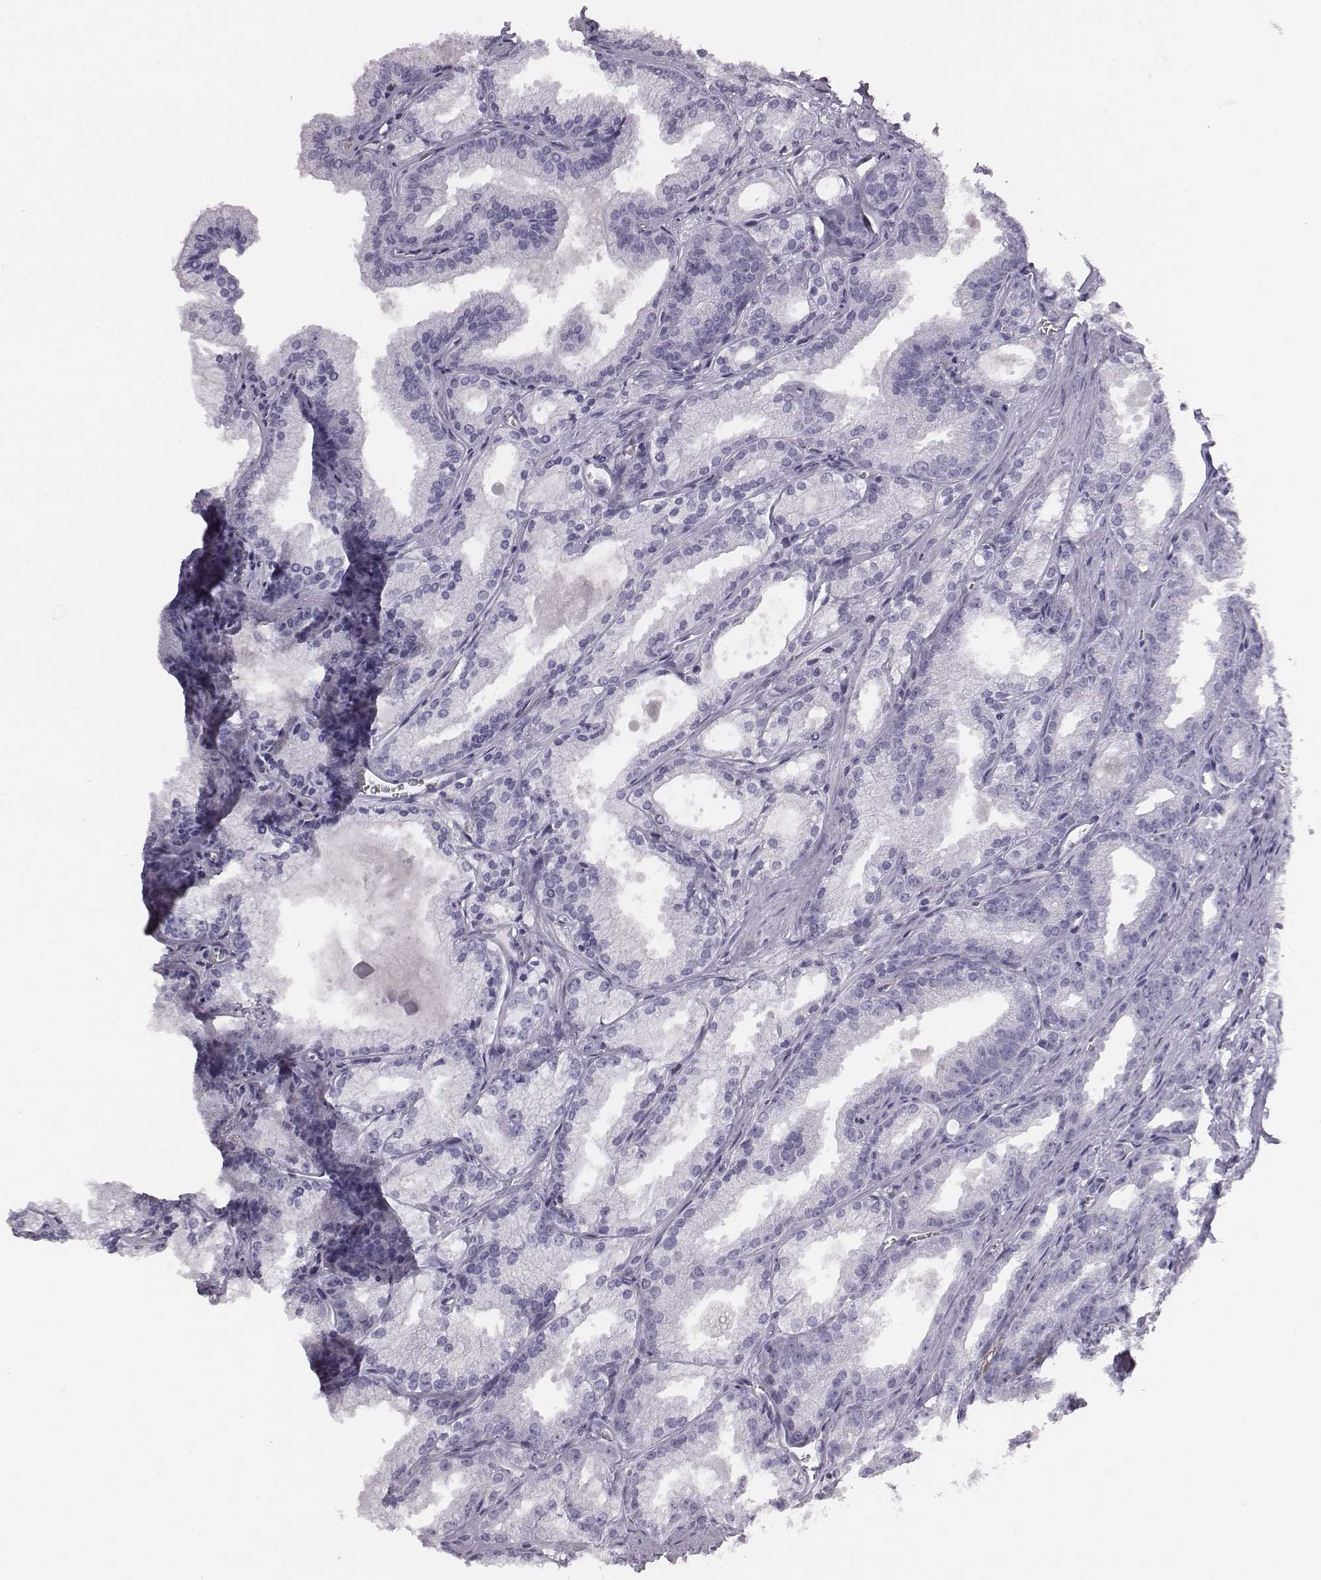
{"staining": {"intensity": "negative", "quantity": "none", "location": "none"}, "tissue": "prostate cancer", "cell_type": "Tumor cells", "image_type": "cancer", "snomed": [{"axis": "morphology", "description": "Adenocarcinoma, NOS"}, {"axis": "morphology", "description": "Adenocarcinoma, High grade"}, {"axis": "topography", "description": "Prostate"}], "caption": "This is an immunohistochemistry micrograph of human high-grade adenocarcinoma (prostate). There is no expression in tumor cells.", "gene": "HBZ", "patient": {"sex": "male", "age": 70}}